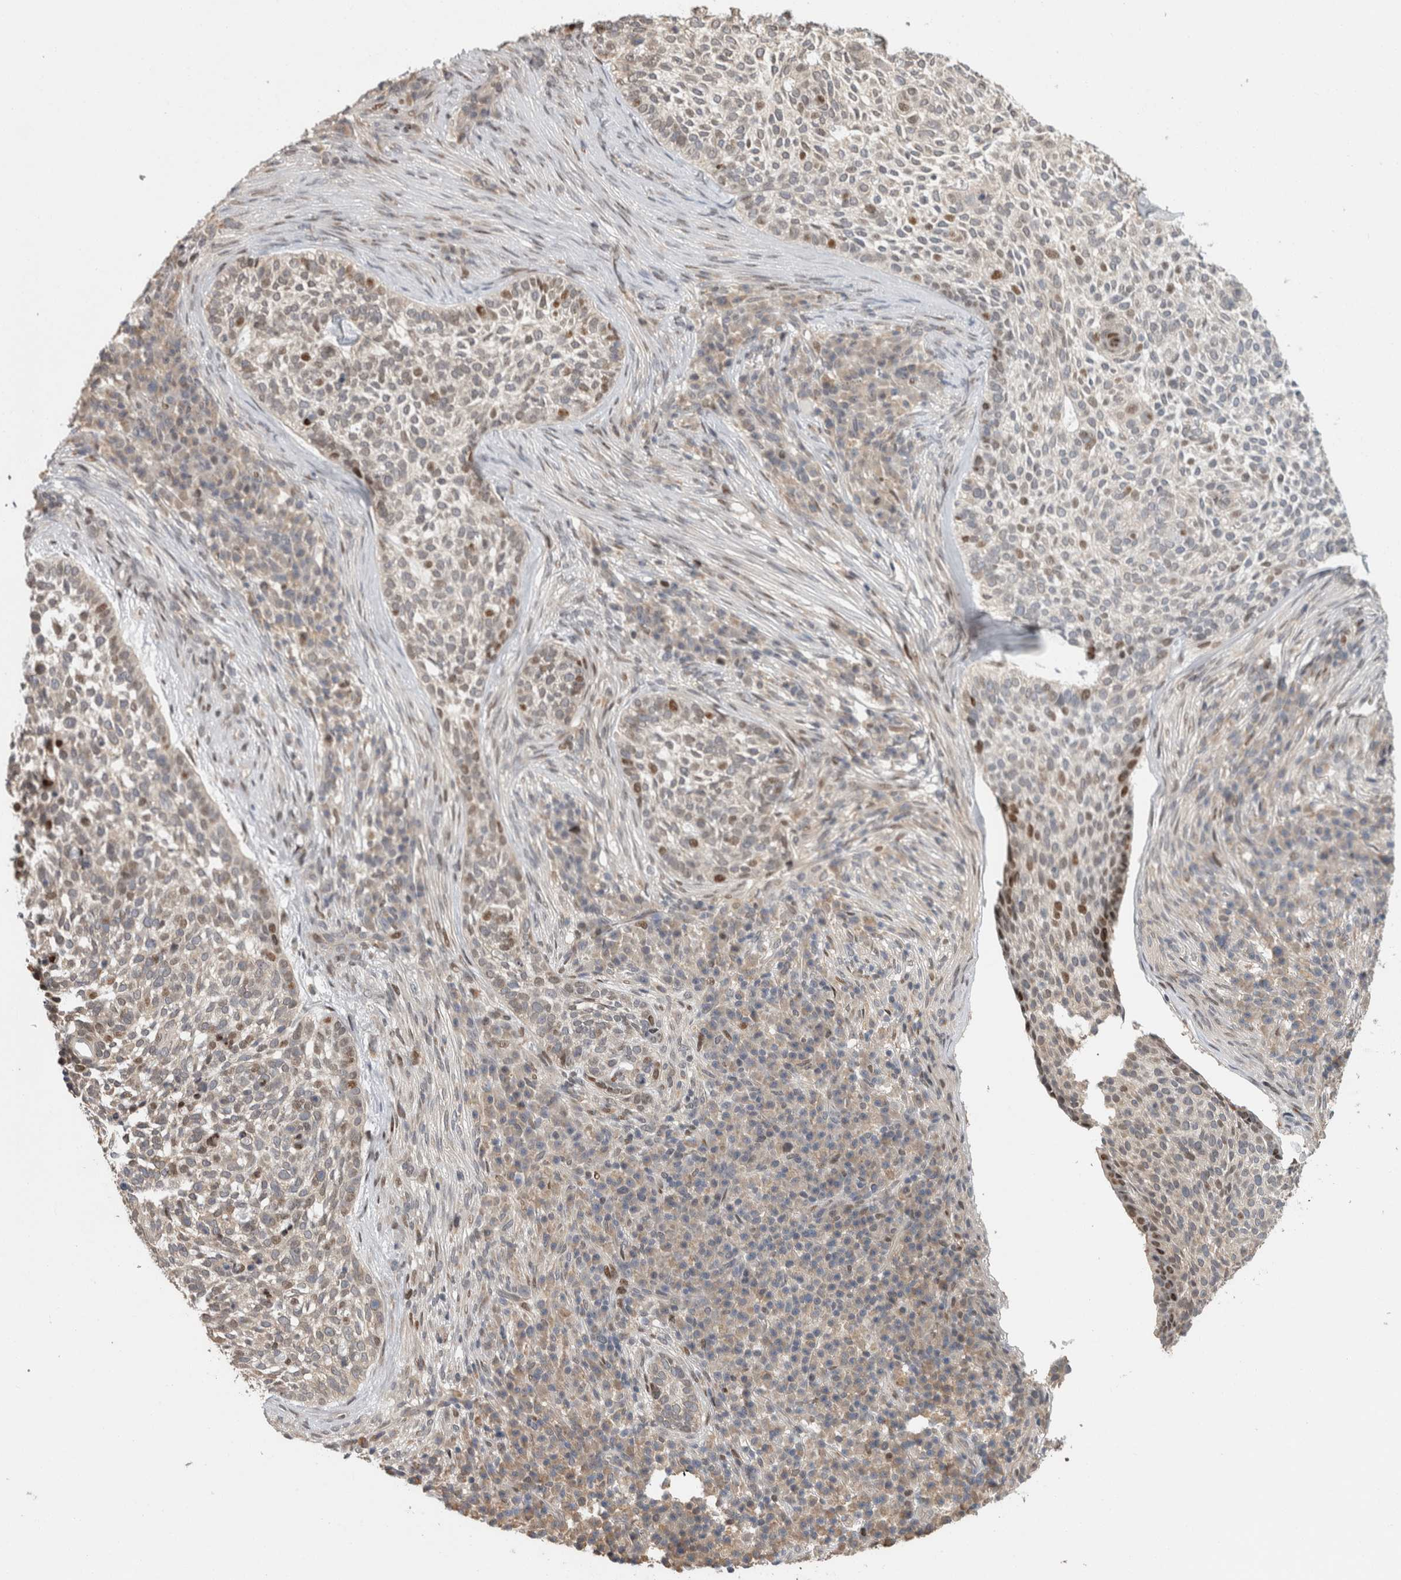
{"staining": {"intensity": "moderate", "quantity": "25%-75%", "location": "nuclear"}, "tissue": "skin cancer", "cell_type": "Tumor cells", "image_type": "cancer", "snomed": [{"axis": "morphology", "description": "Basal cell carcinoma"}, {"axis": "topography", "description": "Skin"}], "caption": "Skin cancer stained with IHC shows moderate nuclear positivity in about 25%-75% of tumor cells. The staining was performed using DAB to visualize the protein expression in brown, while the nuclei were stained in blue with hematoxylin (Magnification: 20x).", "gene": "C8orf58", "patient": {"sex": "female", "age": 64}}